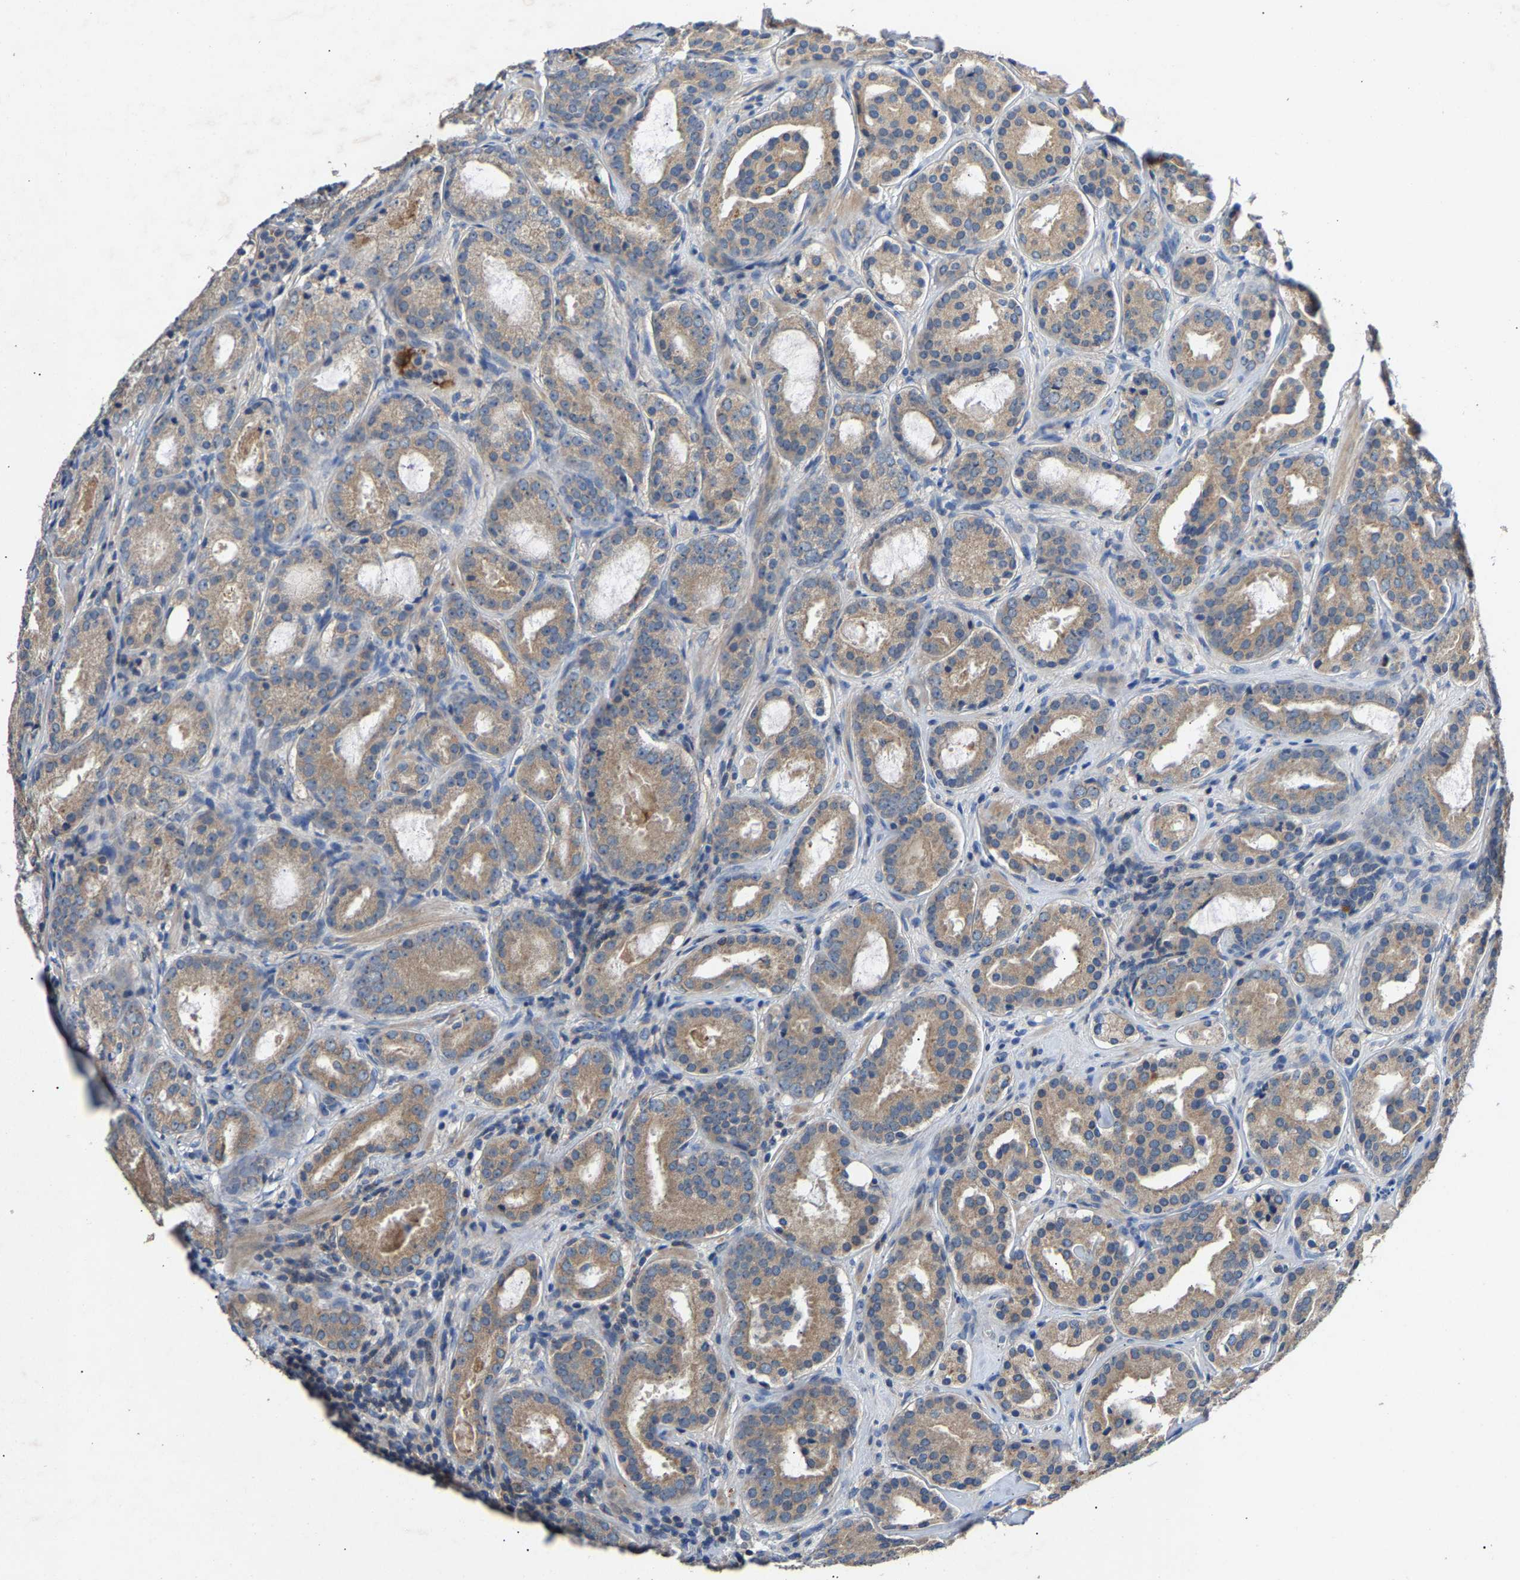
{"staining": {"intensity": "weak", "quantity": ">75%", "location": "cytoplasmic/membranous"}, "tissue": "prostate cancer", "cell_type": "Tumor cells", "image_type": "cancer", "snomed": [{"axis": "morphology", "description": "Adenocarcinoma, Low grade"}, {"axis": "topography", "description": "Prostate"}], "caption": "Tumor cells show low levels of weak cytoplasmic/membranous expression in about >75% of cells in human prostate cancer. (Brightfield microscopy of DAB IHC at high magnification).", "gene": "CCDC171", "patient": {"sex": "male", "age": 69}}